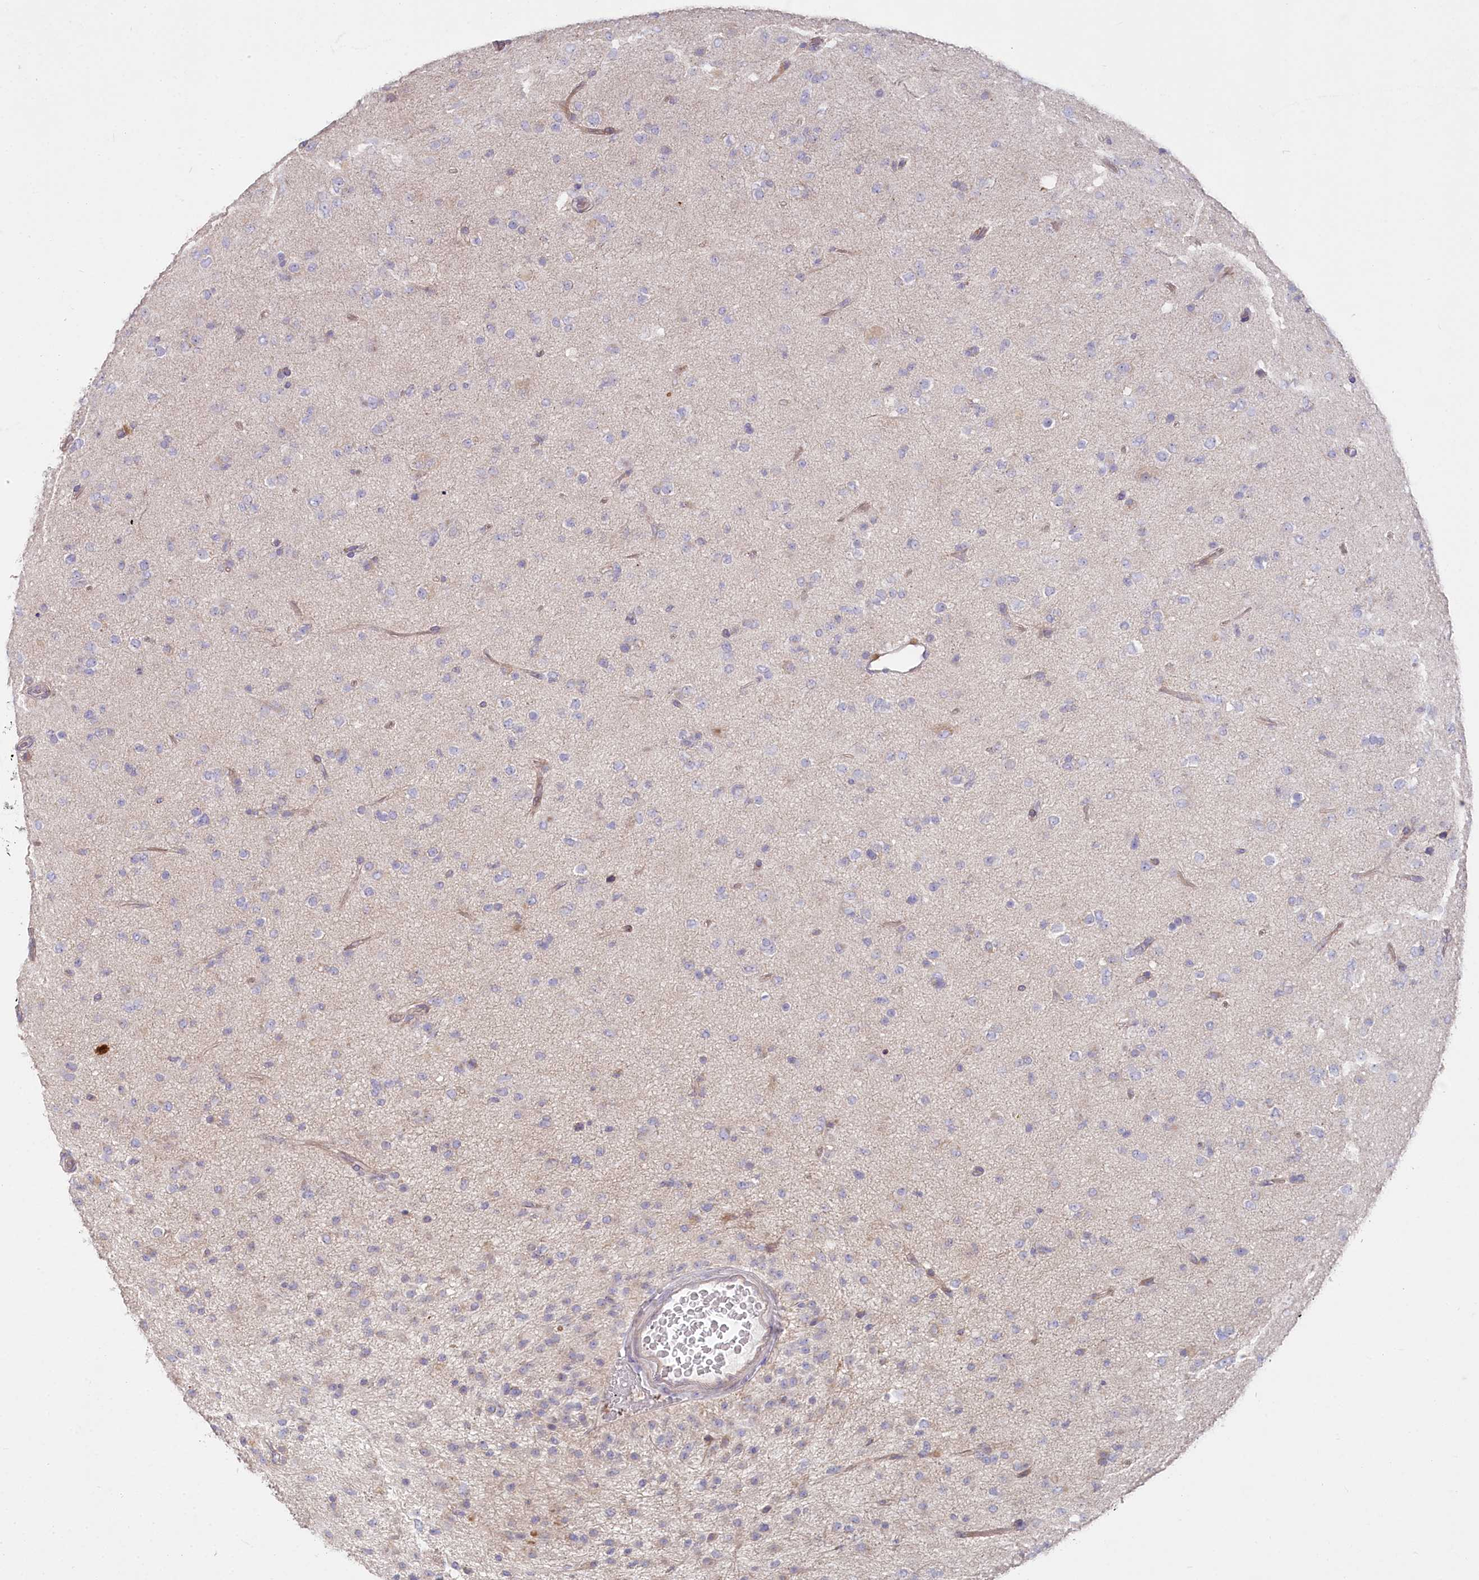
{"staining": {"intensity": "negative", "quantity": "none", "location": "none"}, "tissue": "glioma", "cell_type": "Tumor cells", "image_type": "cancer", "snomed": [{"axis": "morphology", "description": "Glioma, malignant, Low grade"}, {"axis": "topography", "description": "Brain"}], "caption": "Tumor cells show no significant protein staining in glioma.", "gene": "POGLUT1", "patient": {"sex": "male", "age": 65}}